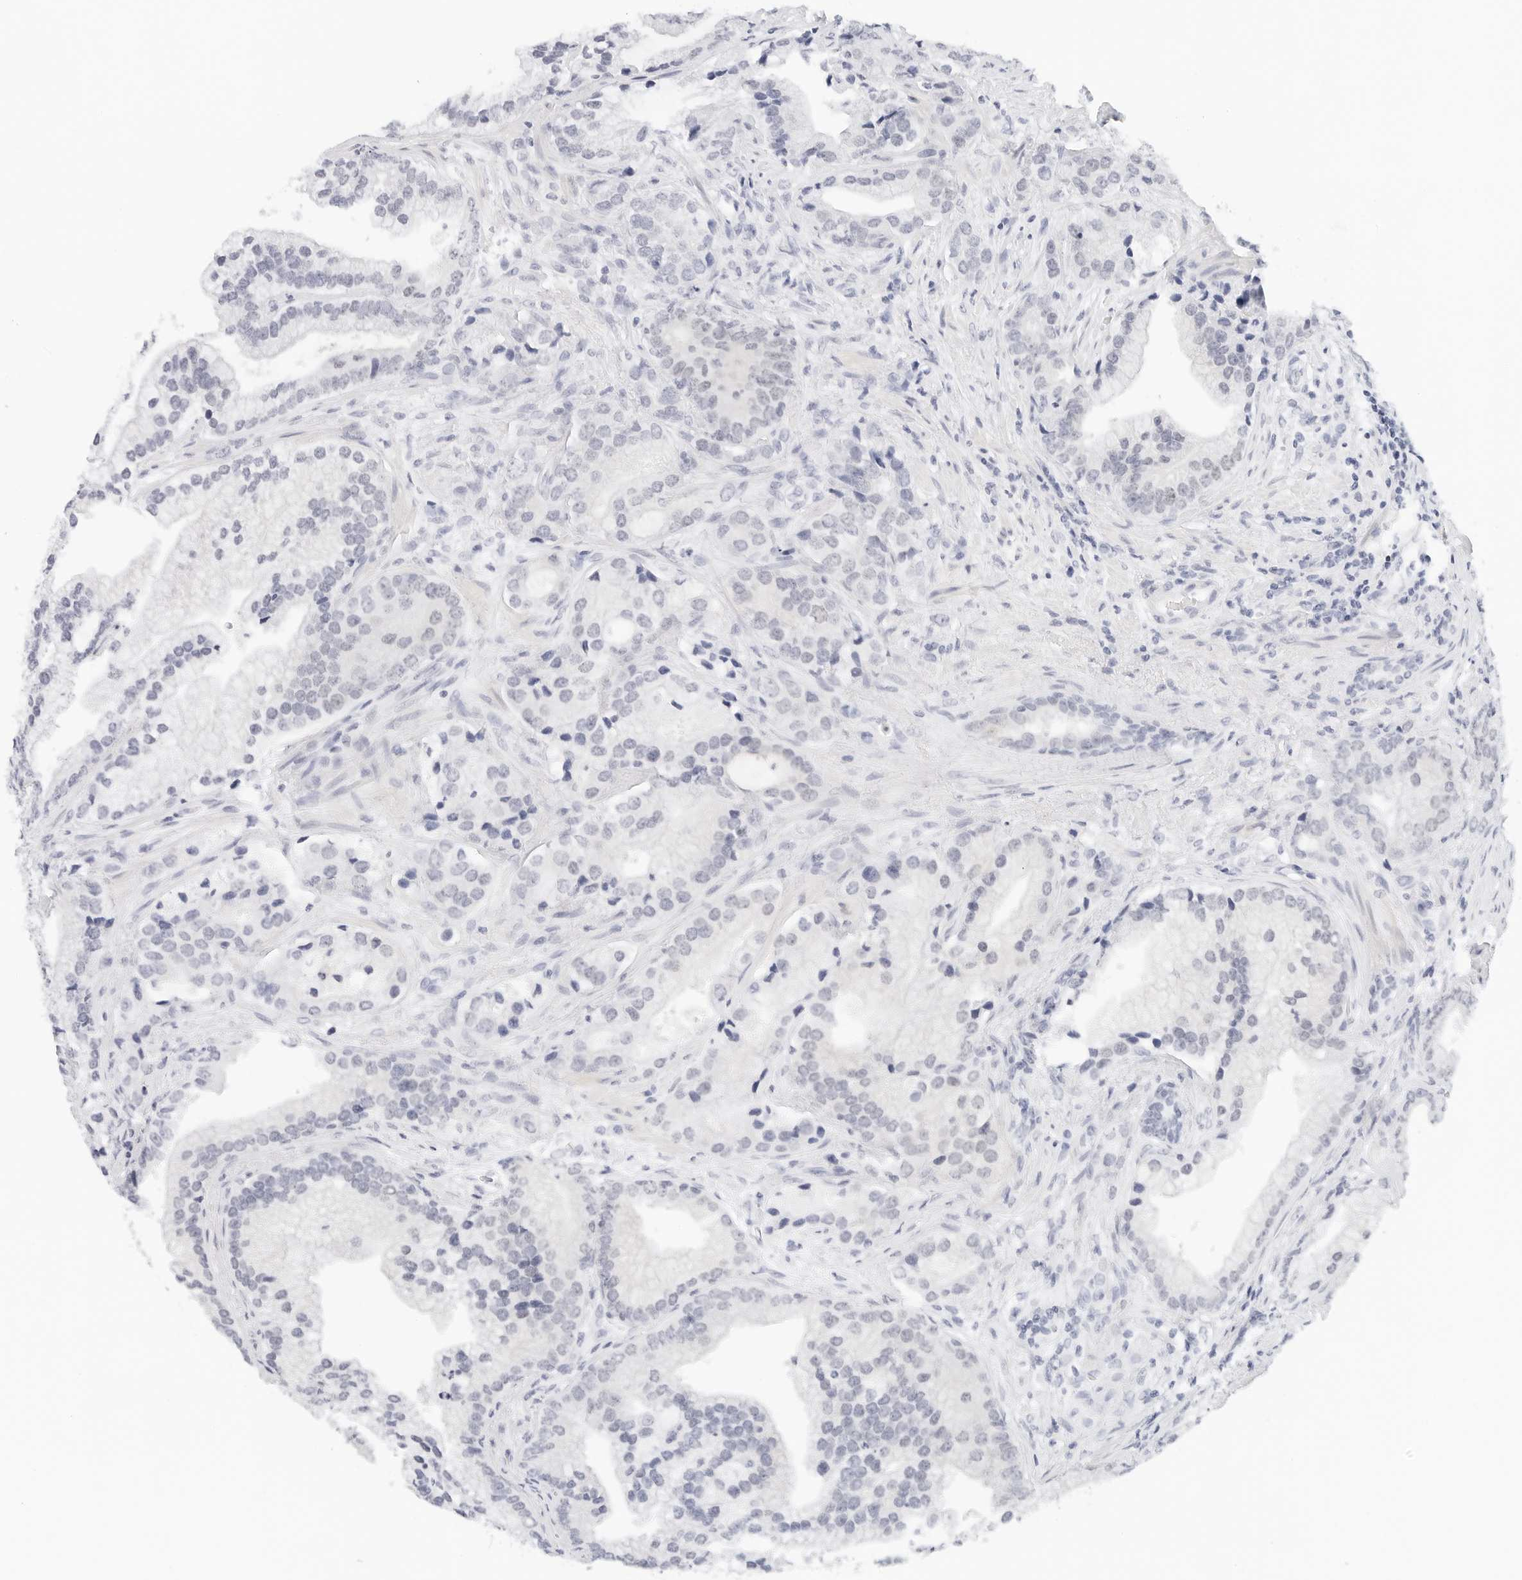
{"staining": {"intensity": "negative", "quantity": "none", "location": "none"}, "tissue": "prostate cancer", "cell_type": "Tumor cells", "image_type": "cancer", "snomed": [{"axis": "morphology", "description": "Adenocarcinoma, High grade"}, {"axis": "topography", "description": "Prostate"}], "caption": "A histopathology image of human prostate adenocarcinoma (high-grade) is negative for staining in tumor cells. Nuclei are stained in blue.", "gene": "CD22", "patient": {"sex": "male", "age": 70}}